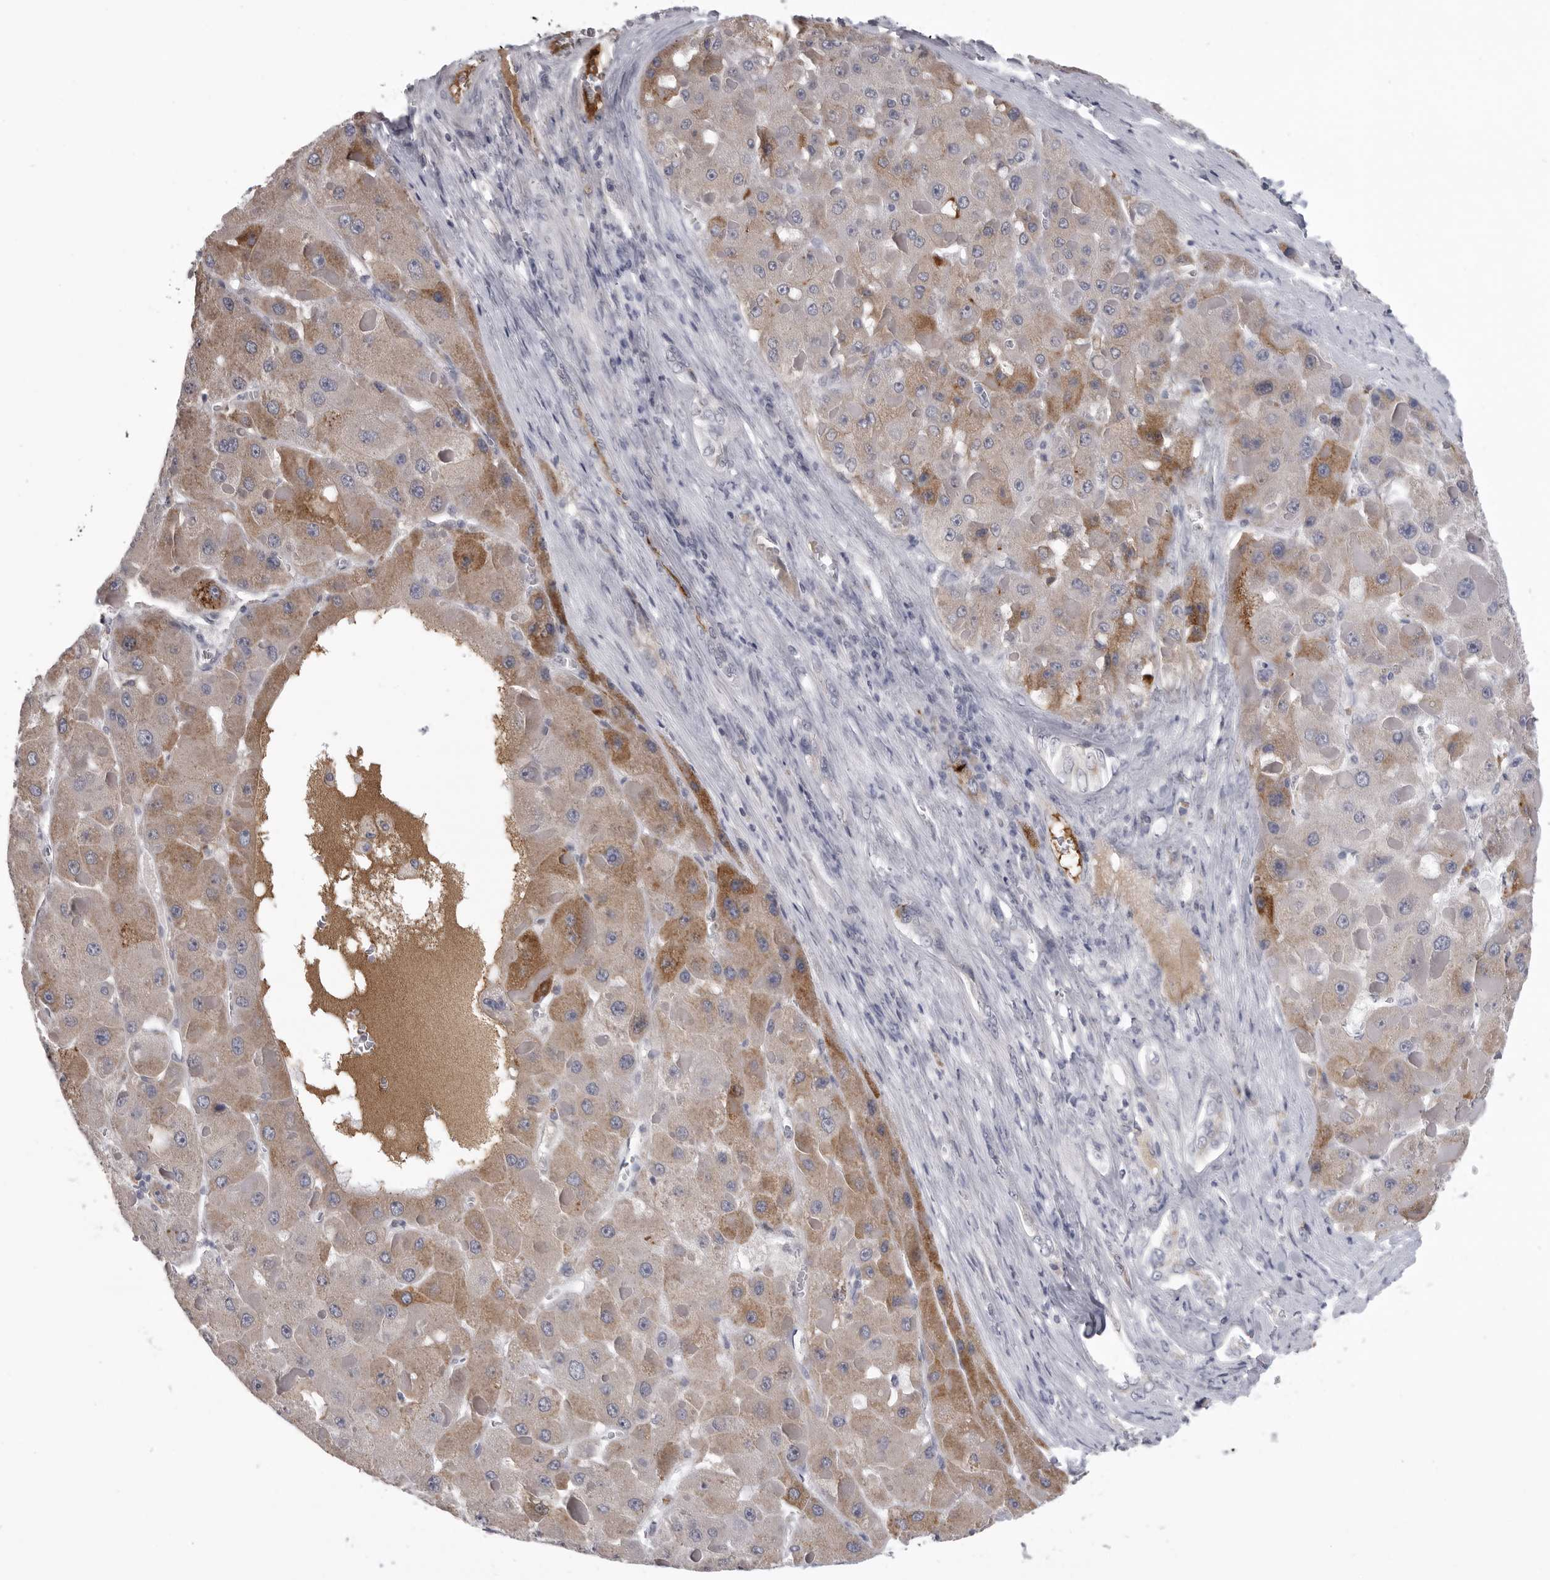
{"staining": {"intensity": "moderate", "quantity": "25%-75%", "location": "cytoplasmic/membranous"}, "tissue": "liver cancer", "cell_type": "Tumor cells", "image_type": "cancer", "snomed": [{"axis": "morphology", "description": "Carcinoma, Hepatocellular, NOS"}, {"axis": "topography", "description": "Liver"}], "caption": "Tumor cells demonstrate medium levels of moderate cytoplasmic/membranous expression in approximately 25%-75% of cells in human liver cancer.", "gene": "SERPING1", "patient": {"sex": "female", "age": 73}}